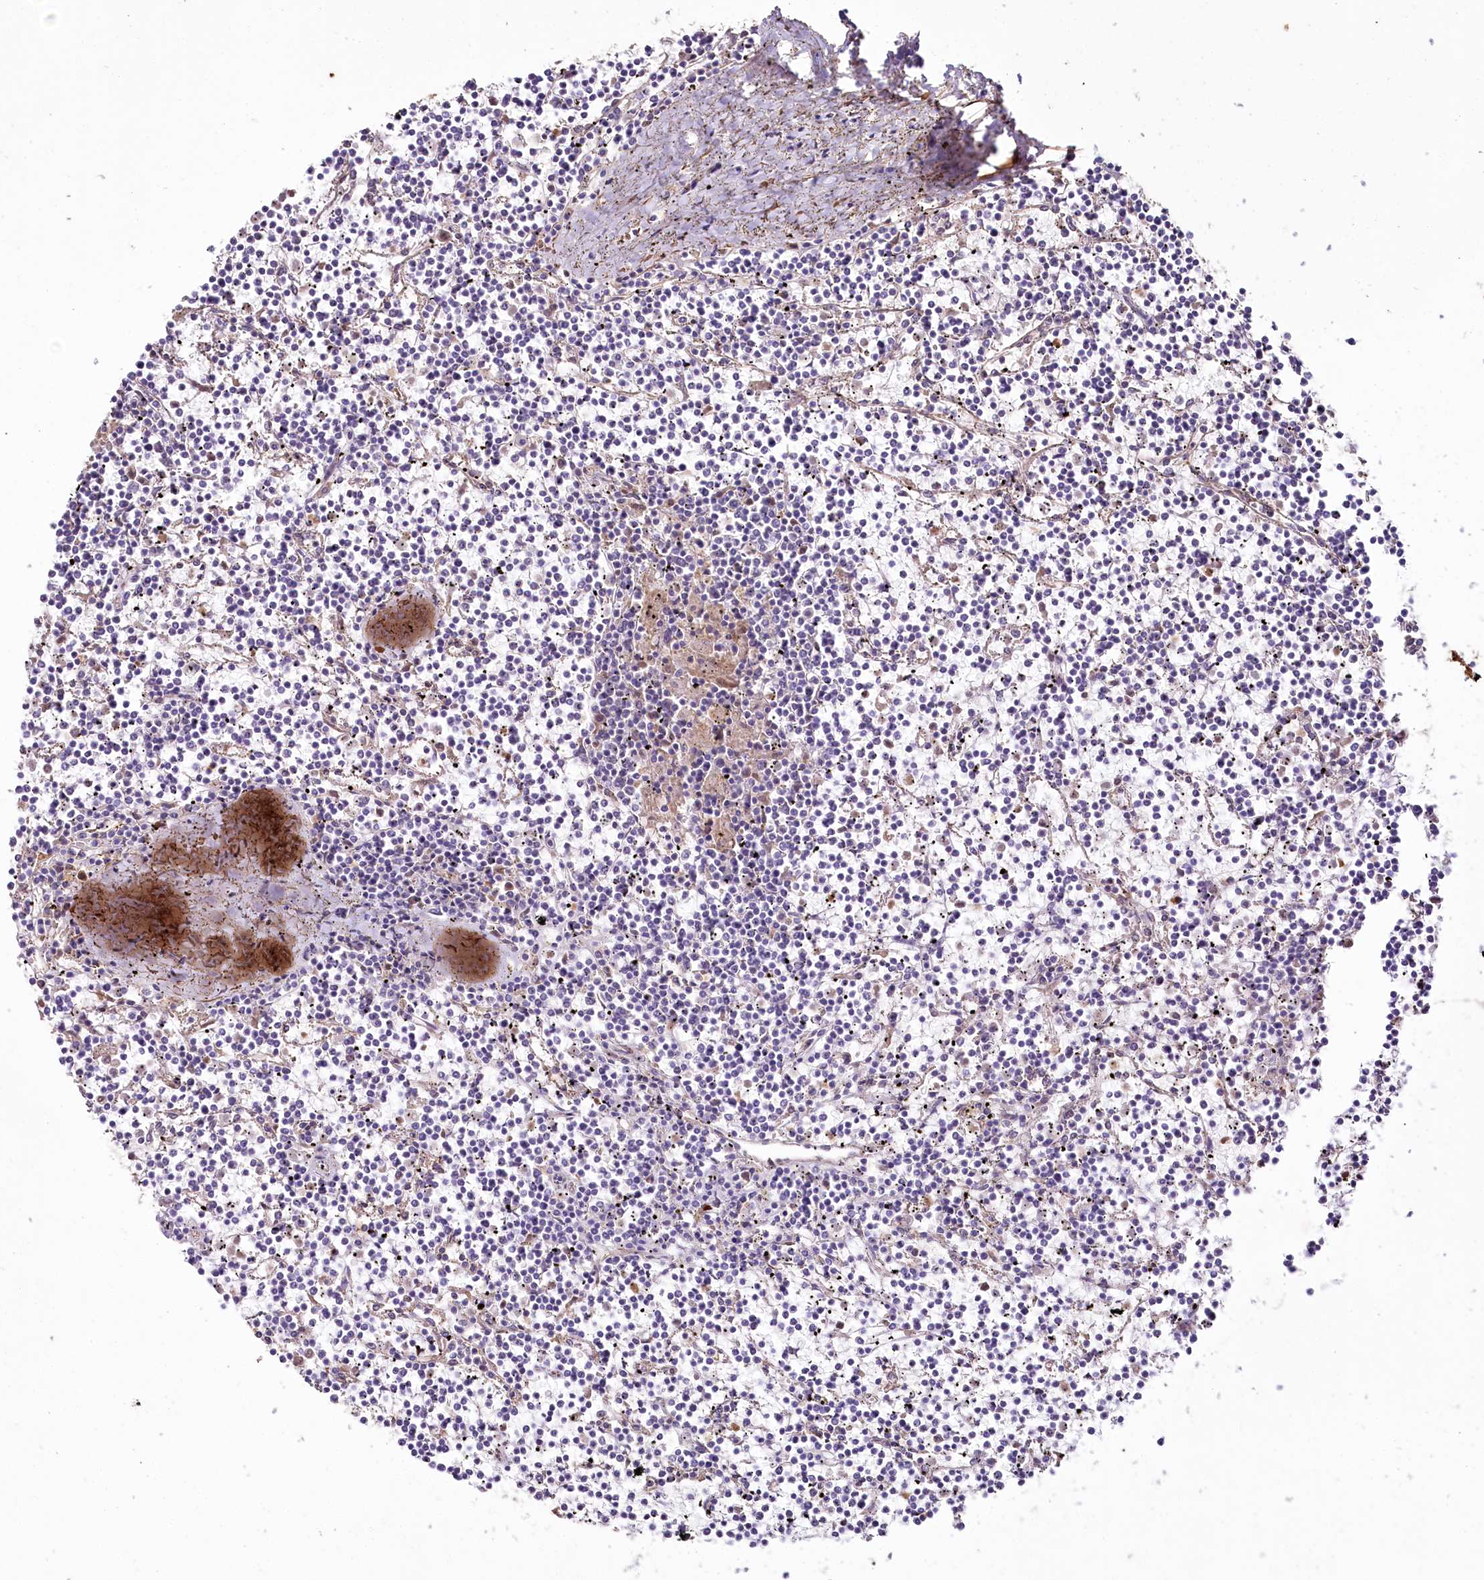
{"staining": {"intensity": "negative", "quantity": "none", "location": "none"}, "tissue": "lymphoma", "cell_type": "Tumor cells", "image_type": "cancer", "snomed": [{"axis": "morphology", "description": "Malignant lymphoma, non-Hodgkin's type, Low grade"}, {"axis": "topography", "description": "Spleen"}], "caption": "Immunohistochemistry (IHC) image of neoplastic tissue: human lymphoma stained with DAB (3,3'-diaminobenzidine) reveals no significant protein positivity in tumor cells. Brightfield microscopy of immunohistochemistry (IHC) stained with DAB (brown) and hematoxylin (blue), captured at high magnification.", "gene": "SUMF1", "patient": {"sex": "female", "age": 19}}